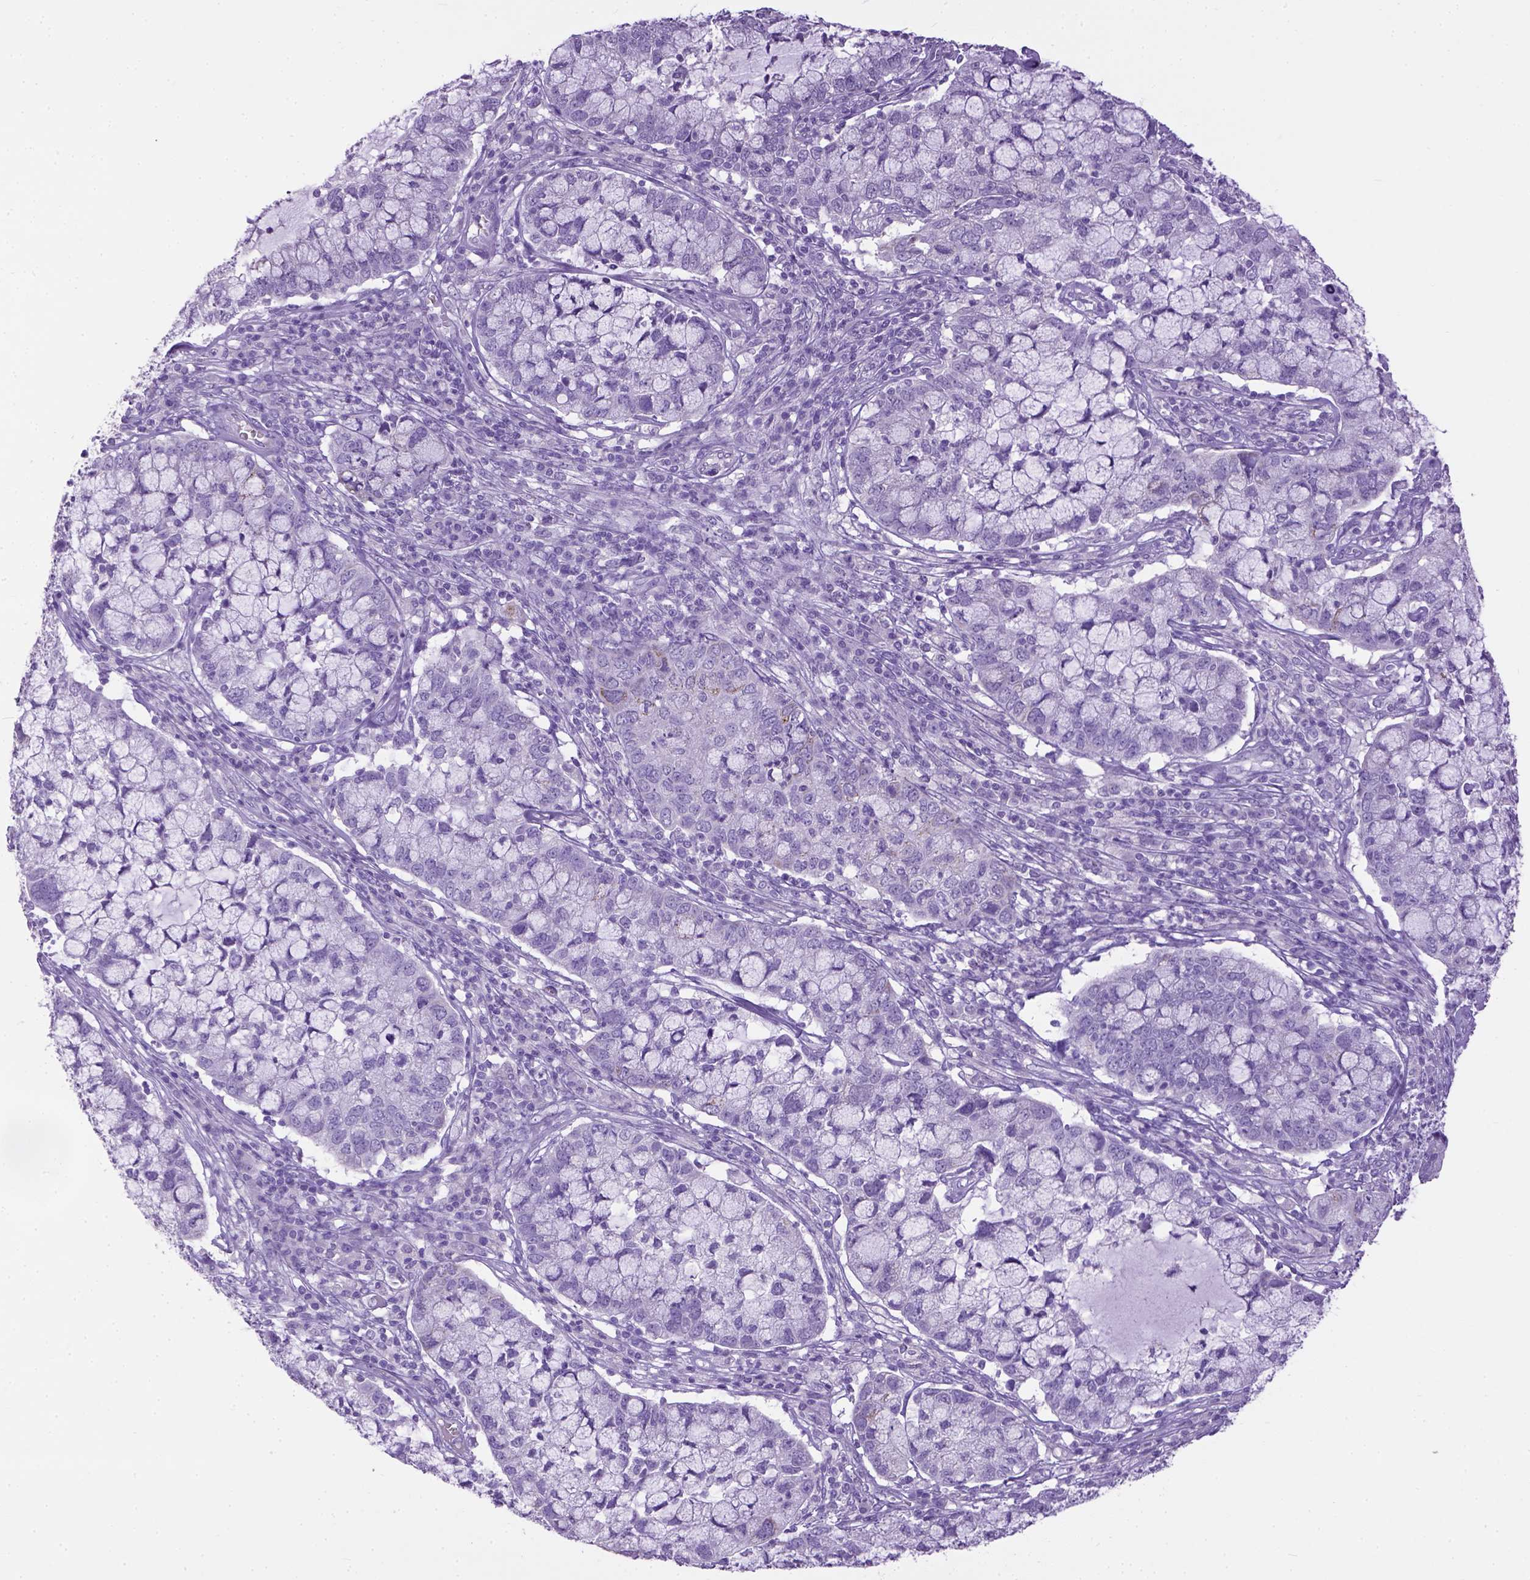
{"staining": {"intensity": "negative", "quantity": "none", "location": "none"}, "tissue": "cervical cancer", "cell_type": "Tumor cells", "image_type": "cancer", "snomed": [{"axis": "morphology", "description": "Adenocarcinoma, NOS"}, {"axis": "topography", "description": "Cervix"}], "caption": "The image reveals no staining of tumor cells in cervical cancer.", "gene": "CYP24A1", "patient": {"sex": "female", "age": 40}}